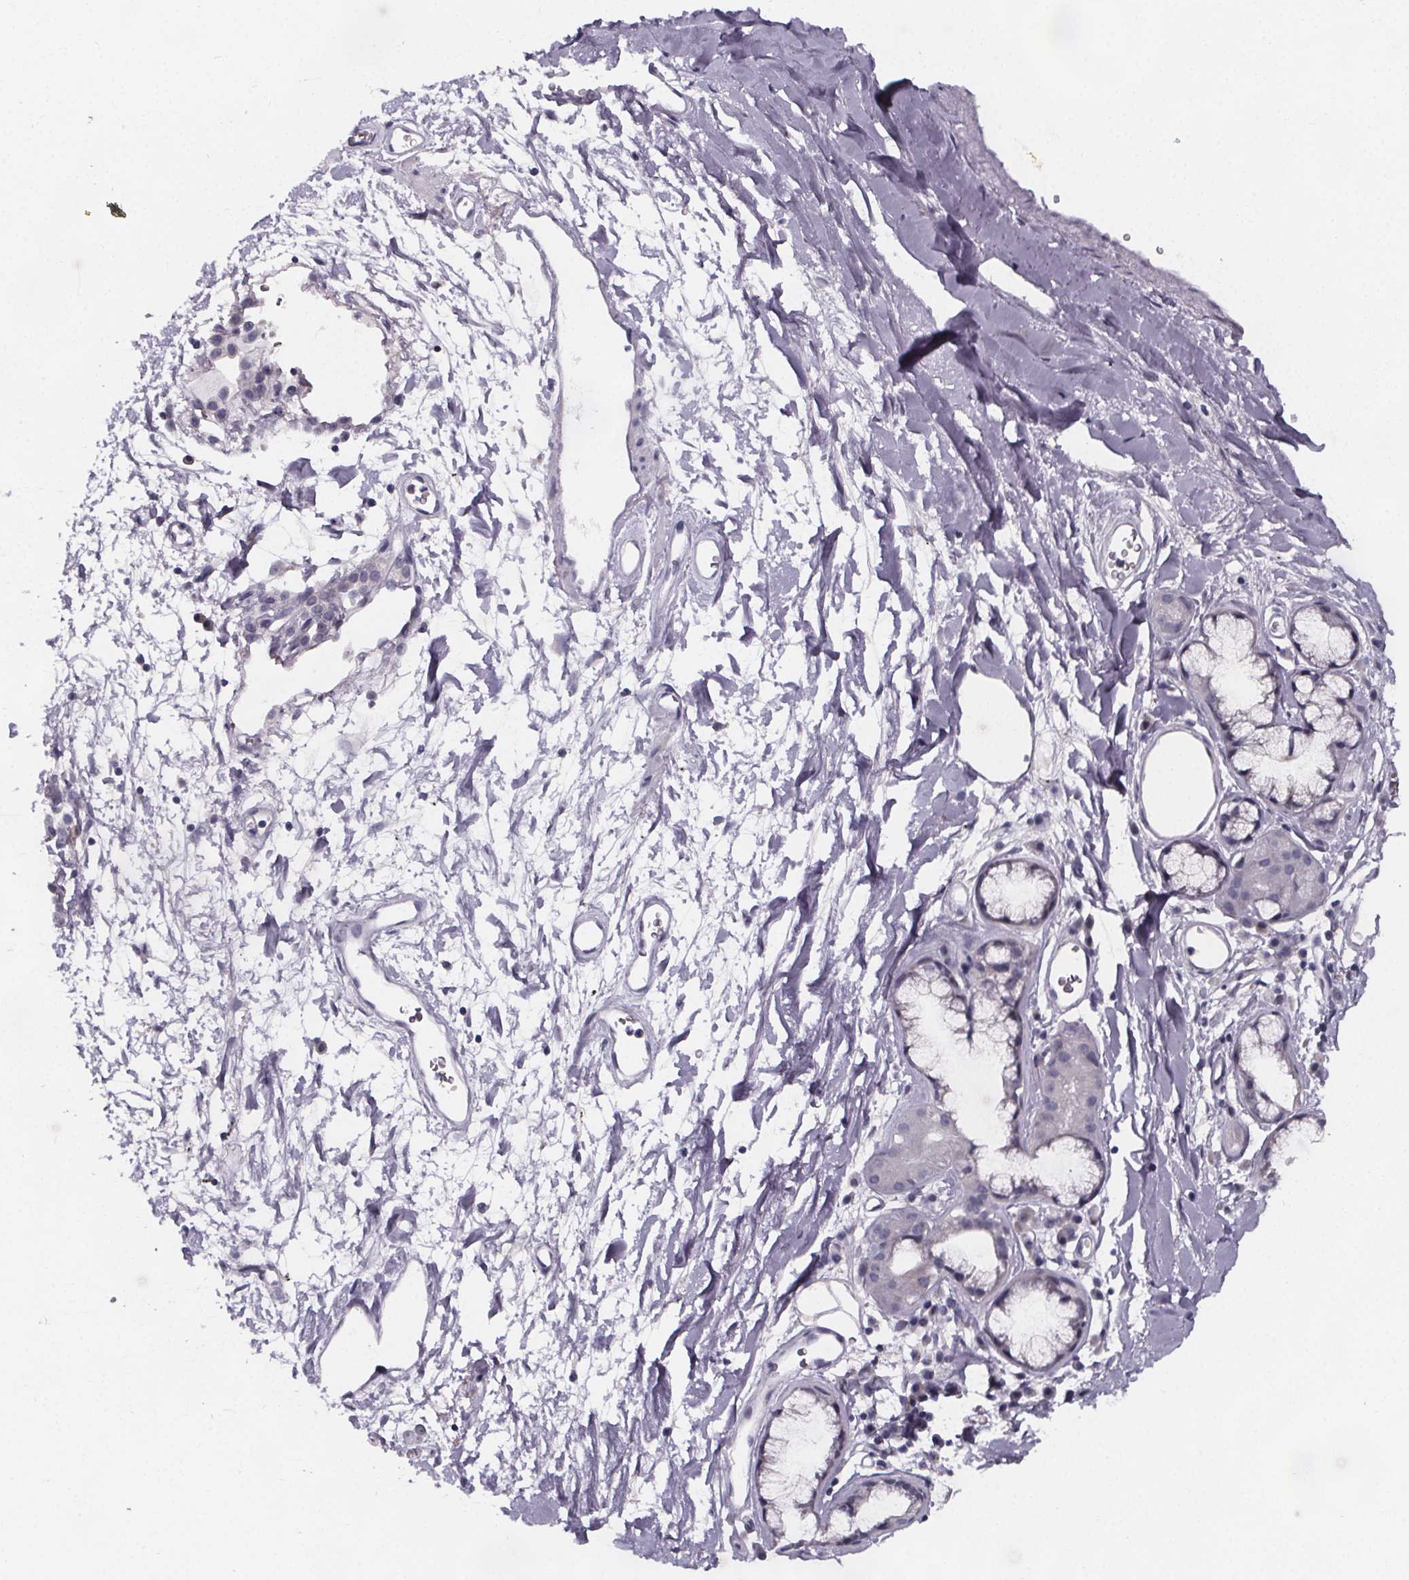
{"staining": {"intensity": "negative", "quantity": "none", "location": "none"}, "tissue": "adipose tissue", "cell_type": "Adipocytes", "image_type": "normal", "snomed": [{"axis": "morphology", "description": "Normal tissue, NOS"}, {"axis": "topography", "description": "Cartilage tissue"}, {"axis": "topography", "description": "Bronchus"}], "caption": "High magnification brightfield microscopy of unremarkable adipose tissue stained with DAB (3,3'-diaminobenzidine) (brown) and counterstained with hematoxylin (blue): adipocytes show no significant expression. (DAB immunohistochemistry (IHC) visualized using brightfield microscopy, high magnification).", "gene": "PAH", "patient": {"sex": "male", "age": 58}}